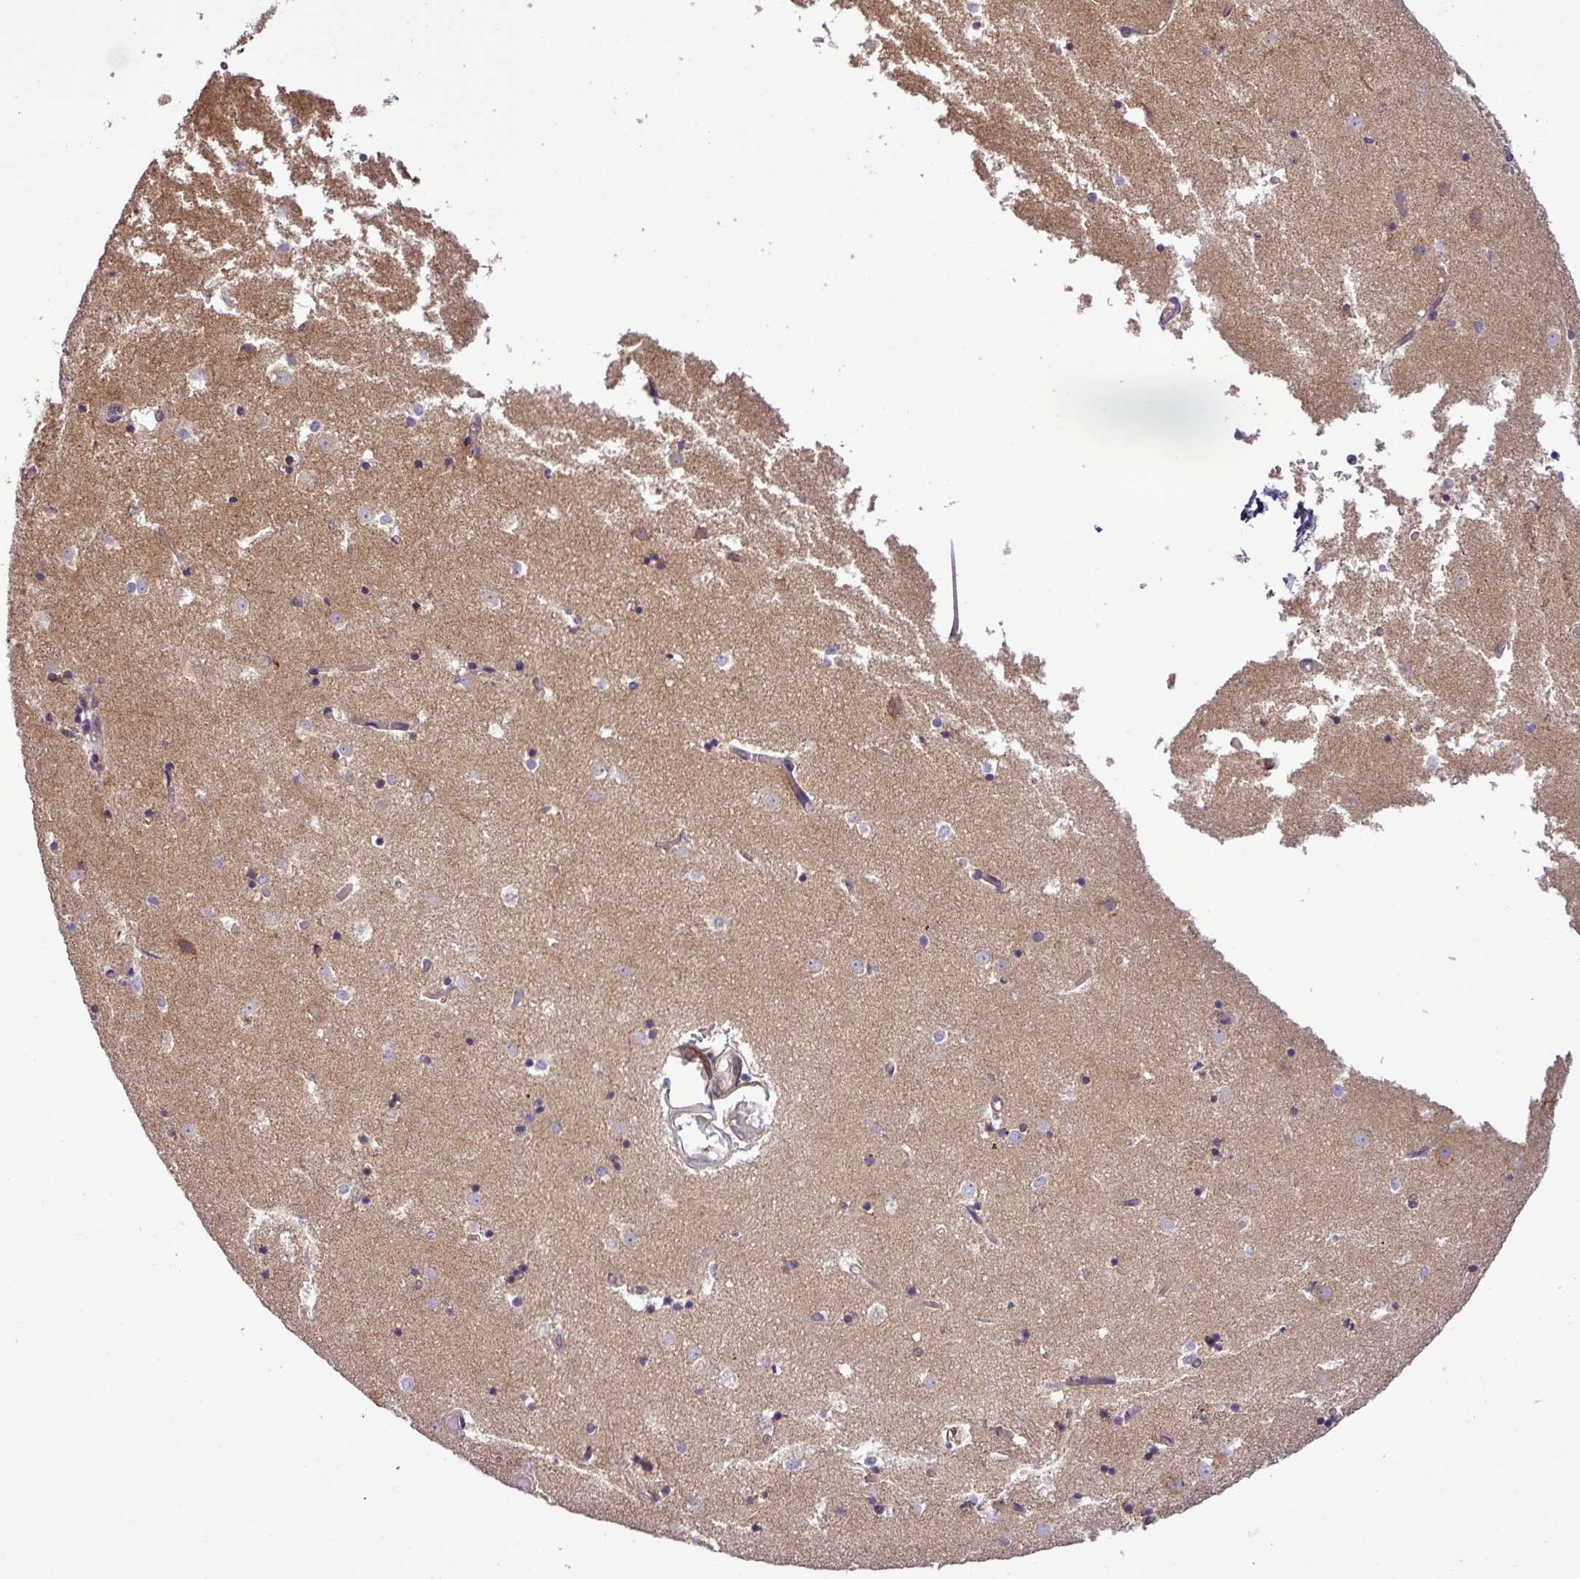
{"staining": {"intensity": "negative", "quantity": "none", "location": "none"}, "tissue": "caudate", "cell_type": "Glial cells", "image_type": "normal", "snomed": [{"axis": "morphology", "description": "Normal tissue, NOS"}, {"axis": "topography", "description": "Lateral ventricle wall"}], "caption": "There is no significant expression in glial cells of caudate. The staining was performed using DAB (3,3'-diaminobenzidine) to visualize the protein expression in brown, while the nuclei were stained in blue with hematoxylin (Magnification: 20x).", "gene": "CARHSP1", "patient": {"sex": "female", "age": 52}}